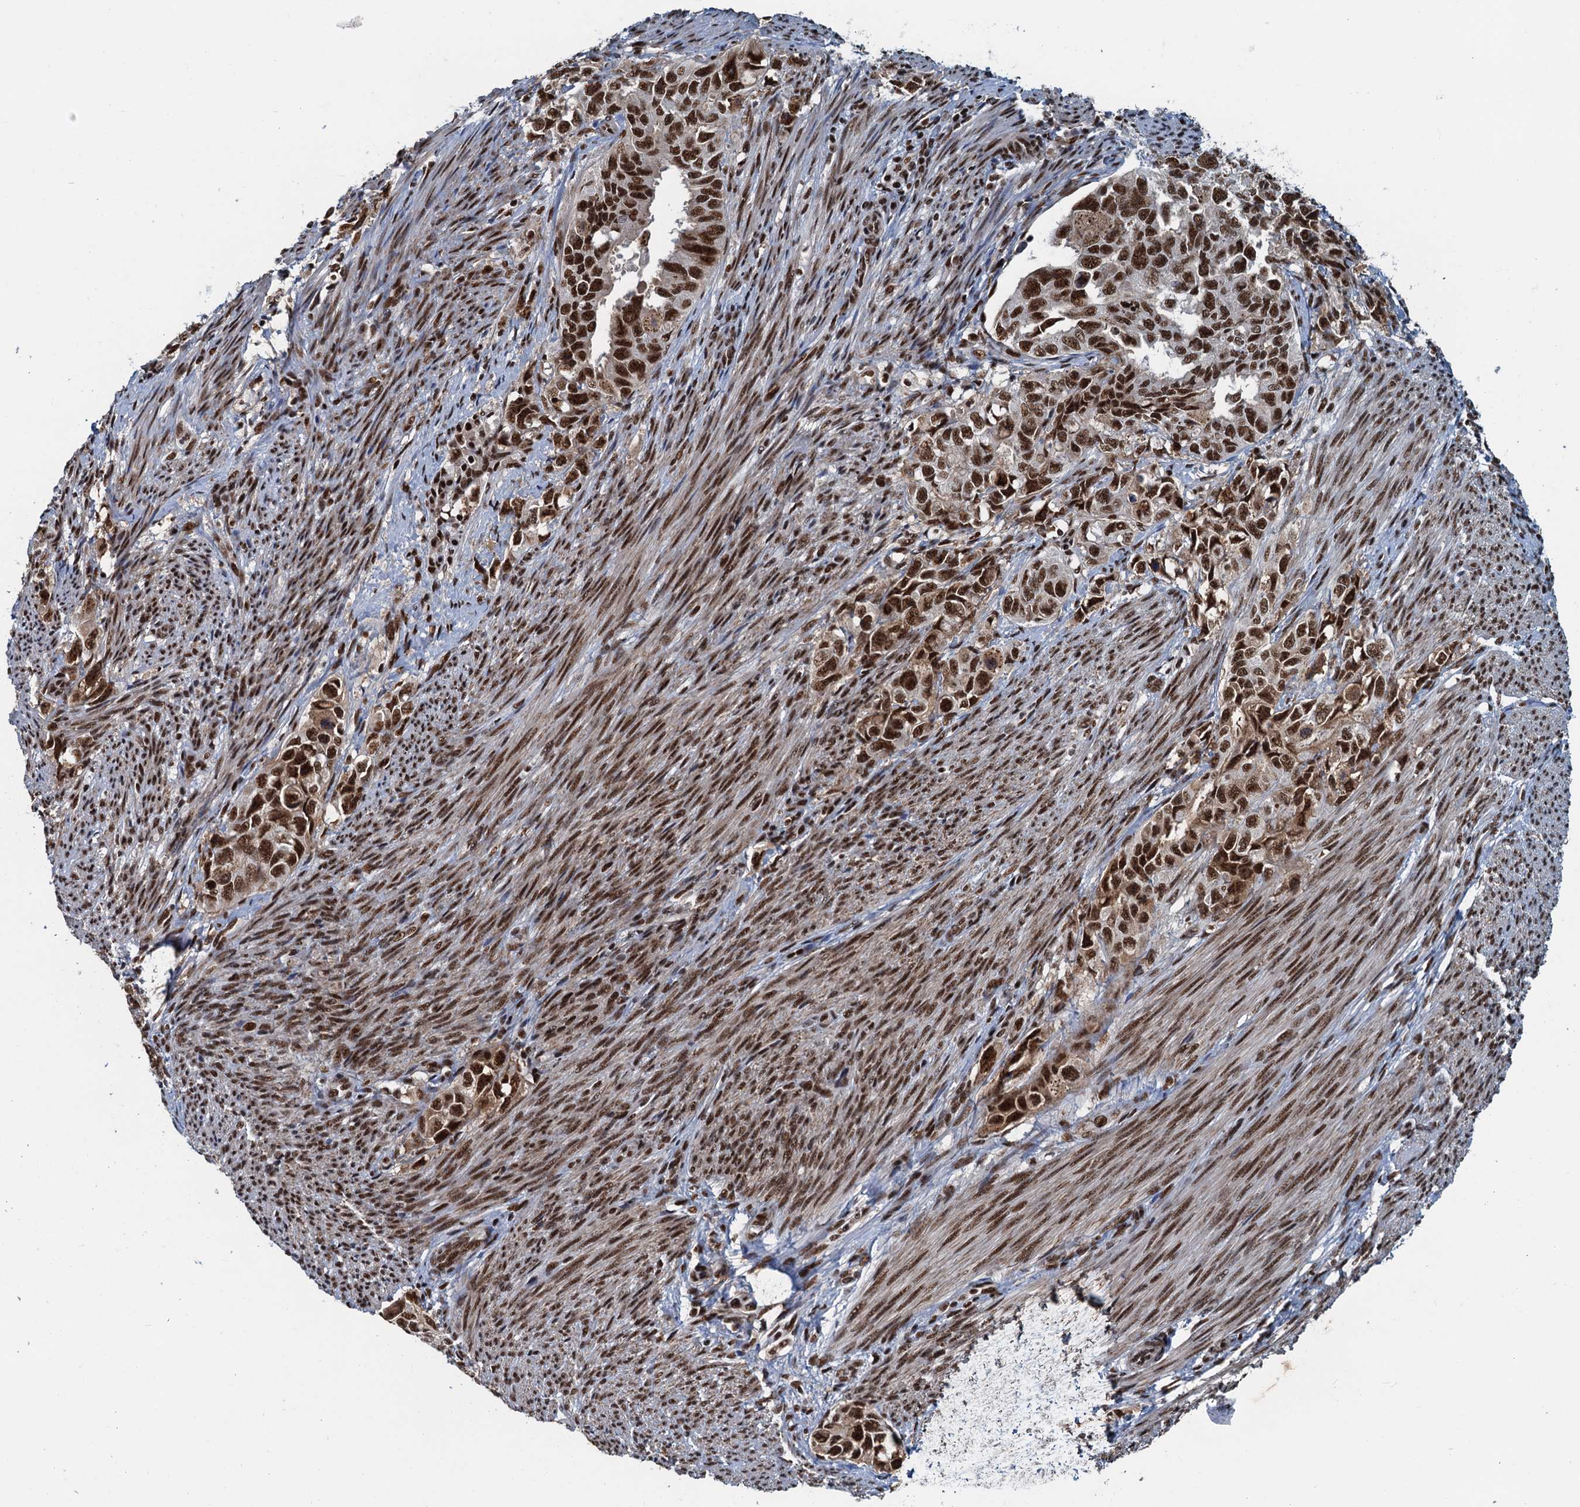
{"staining": {"intensity": "strong", "quantity": ">75%", "location": "nuclear"}, "tissue": "endometrial cancer", "cell_type": "Tumor cells", "image_type": "cancer", "snomed": [{"axis": "morphology", "description": "Adenocarcinoma, NOS"}, {"axis": "topography", "description": "Endometrium"}], "caption": "A photomicrograph showing strong nuclear expression in approximately >75% of tumor cells in endometrial cancer (adenocarcinoma), as visualized by brown immunohistochemical staining.", "gene": "ZC3H18", "patient": {"sex": "female", "age": 65}}